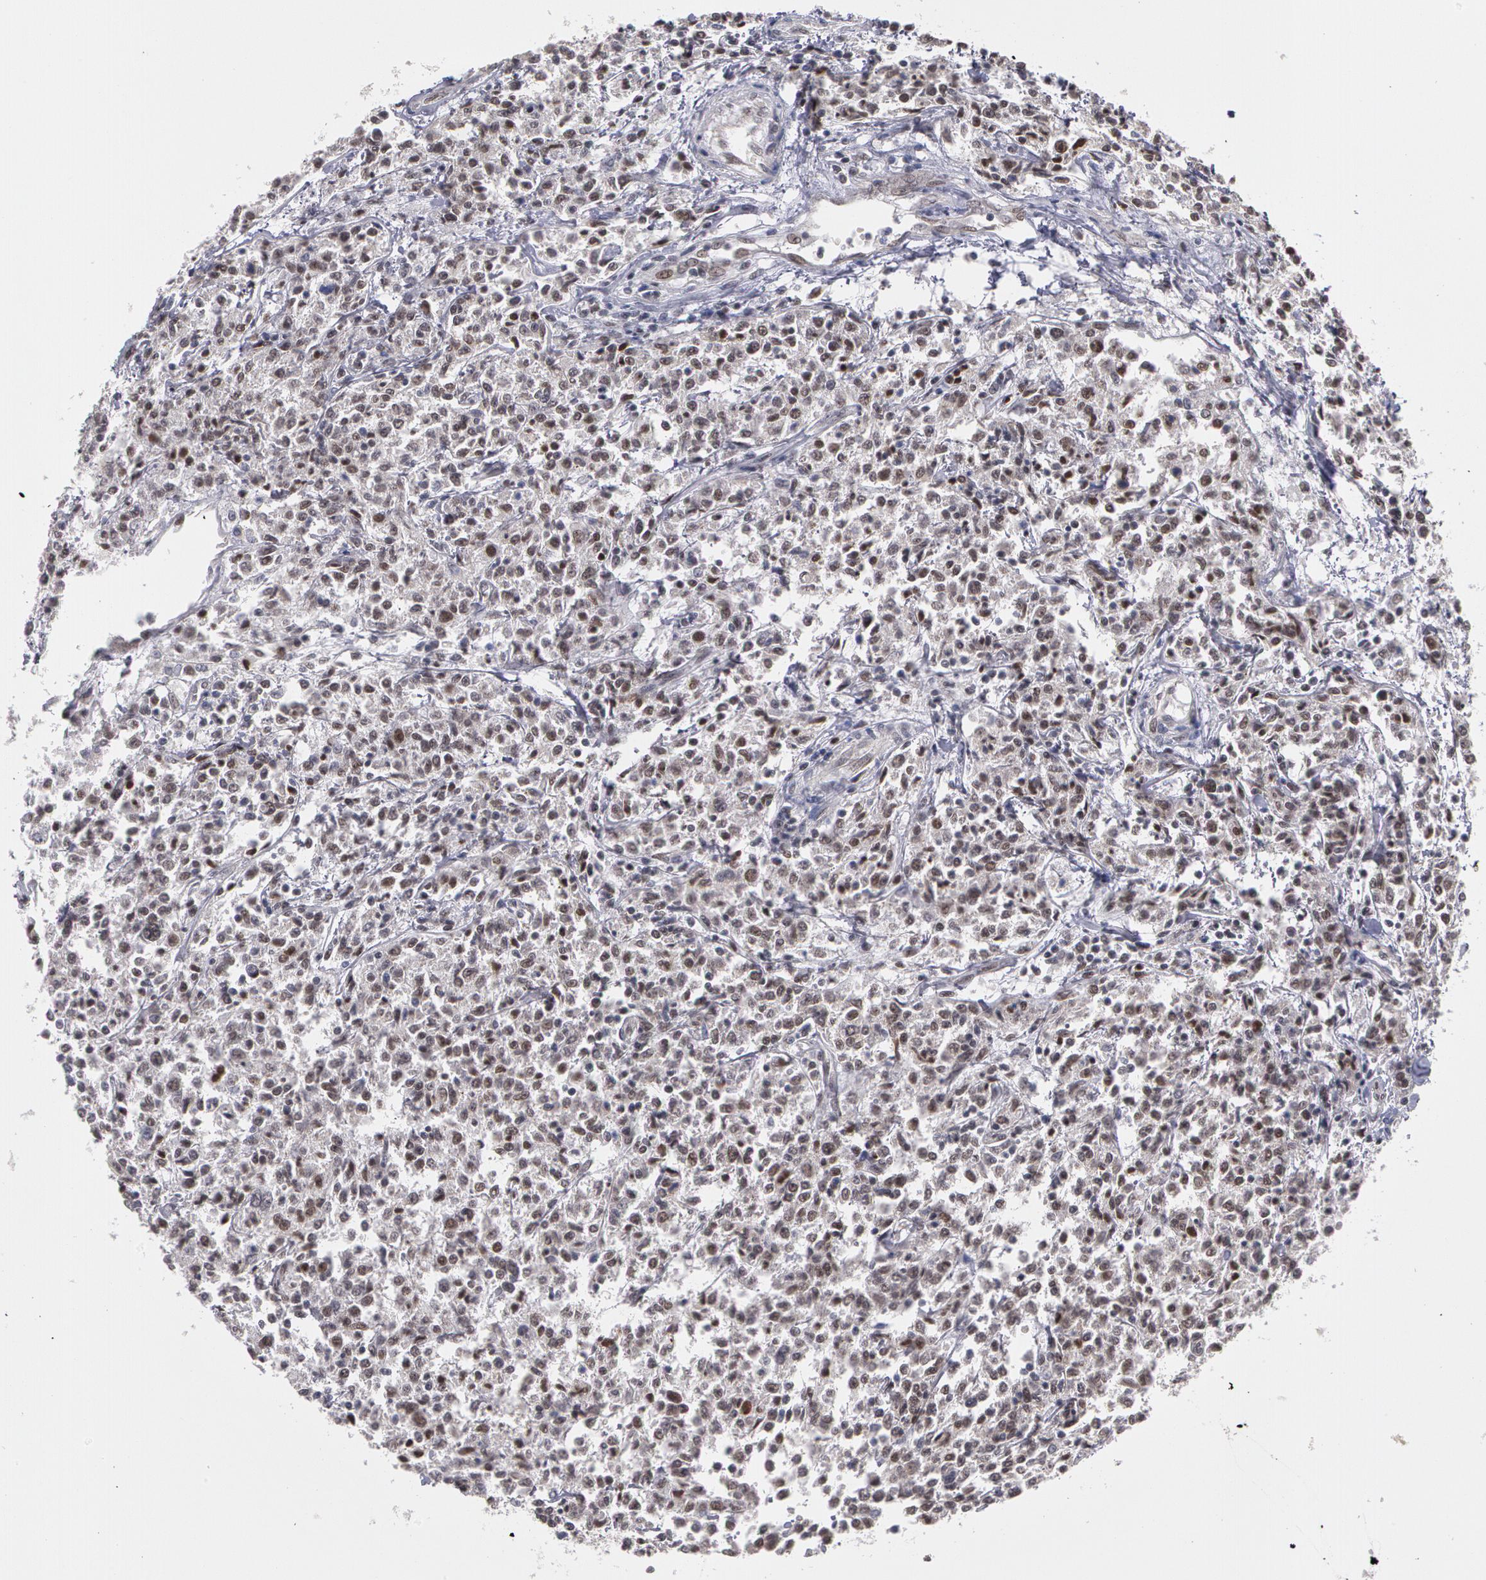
{"staining": {"intensity": "negative", "quantity": "none", "location": "none"}, "tissue": "lymphoma", "cell_type": "Tumor cells", "image_type": "cancer", "snomed": [{"axis": "morphology", "description": "Malignant lymphoma, non-Hodgkin's type, Low grade"}, {"axis": "topography", "description": "Small intestine"}], "caption": "Immunohistochemistry (IHC) of lymphoma demonstrates no staining in tumor cells.", "gene": "PRICKLE1", "patient": {"sex": "female", "age": 59}}